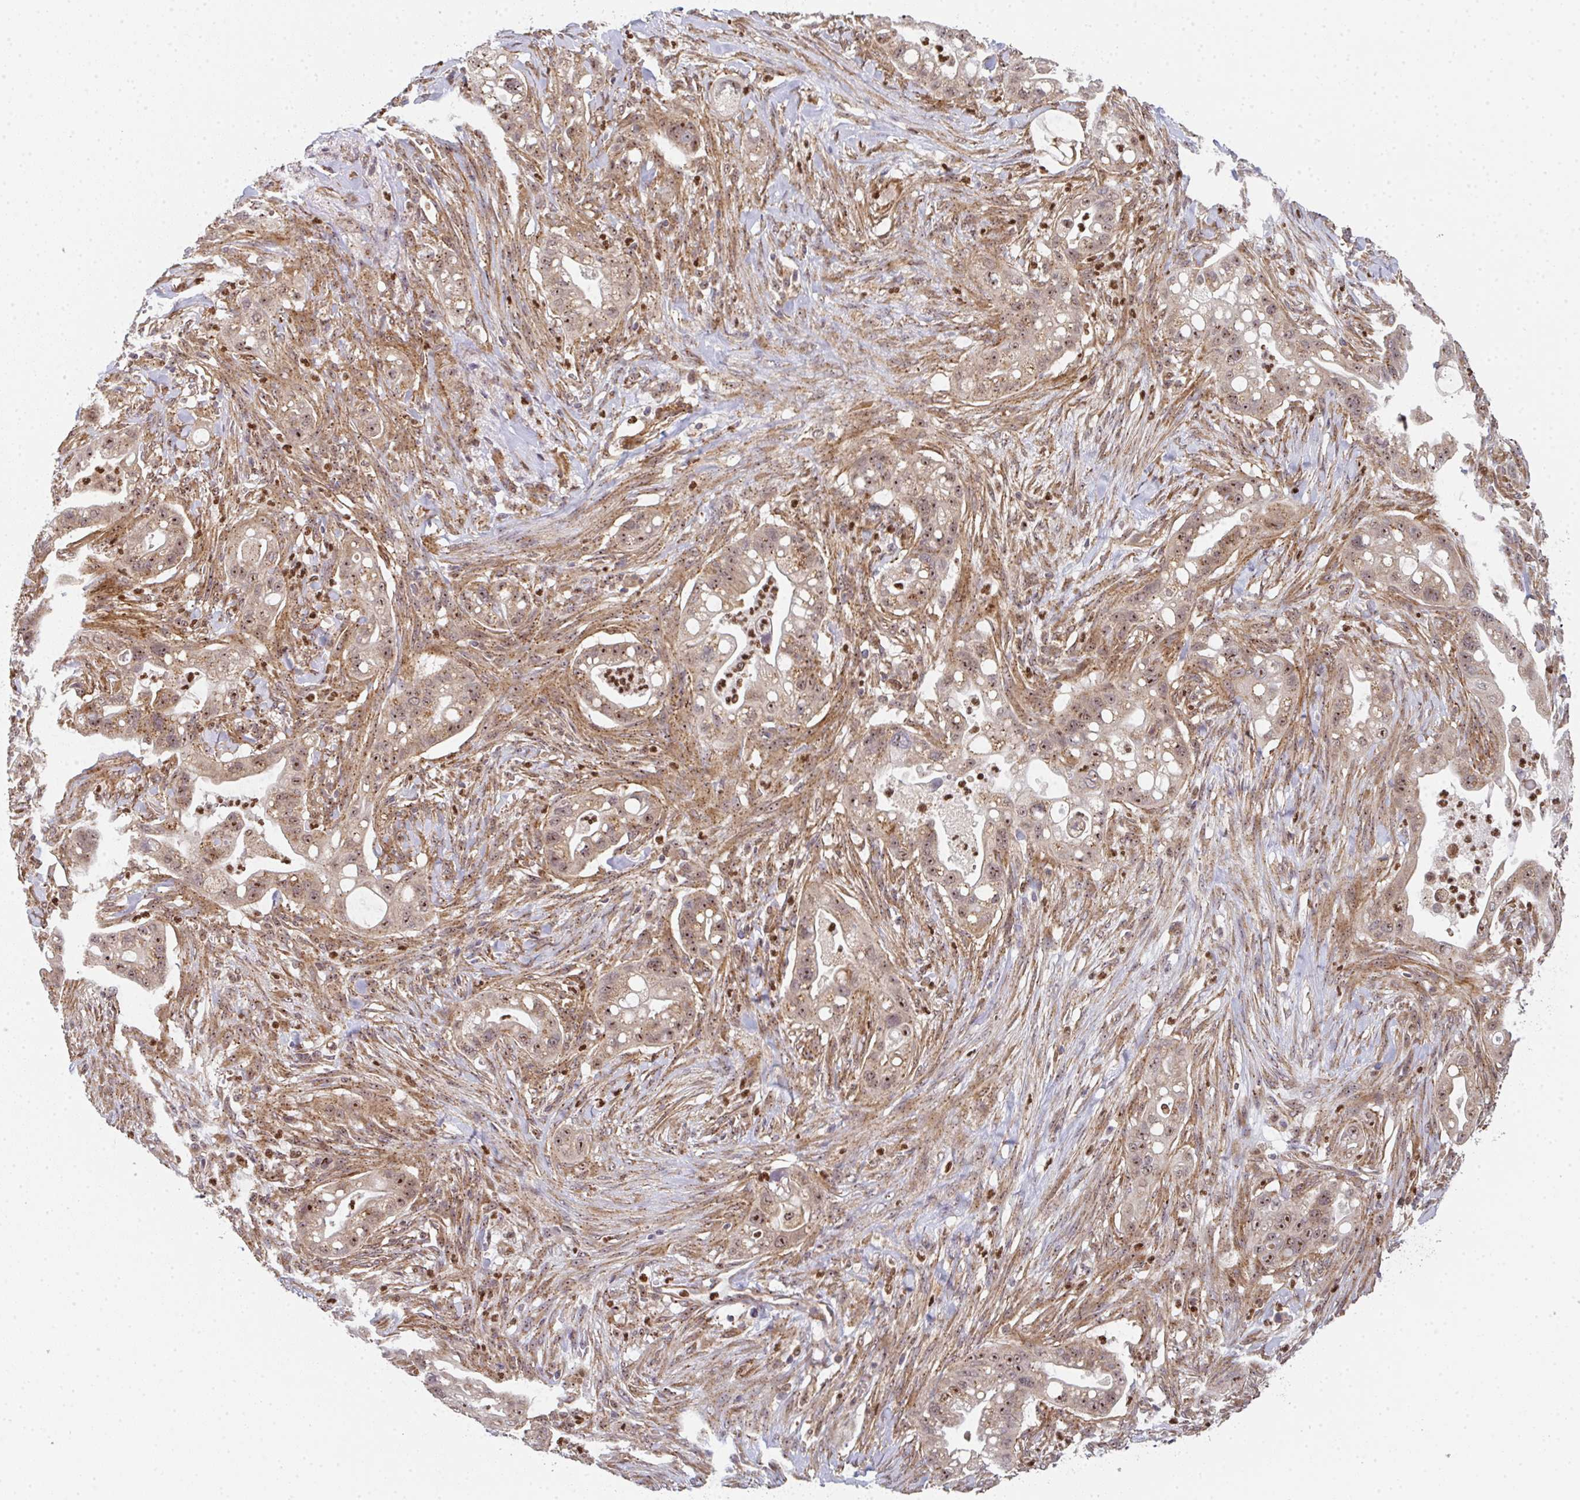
{"staining": {"intensity": "moderate", "quantity": ">75%", "location": "cytoplasmic/membranous,nuclear"}, "tissue": "pancreatic cancer", "cell_type": "Tumor cells", "image_type": "cancer", "snomed": [{"axis": "morphology", "description": "Adenocarcinoma, NOS"}, {"axis": "topography", "description": "Pancreas"}], "caption": "Immunohistochemical staining of human adenocarcinoma (pancreatic) shows moderate cytoplasmic/membranous and nuclear protein staining in approximately >75% of tumor cells.", "gene": "SIMC1", "patient": {"sex": "male", "age": 44}}